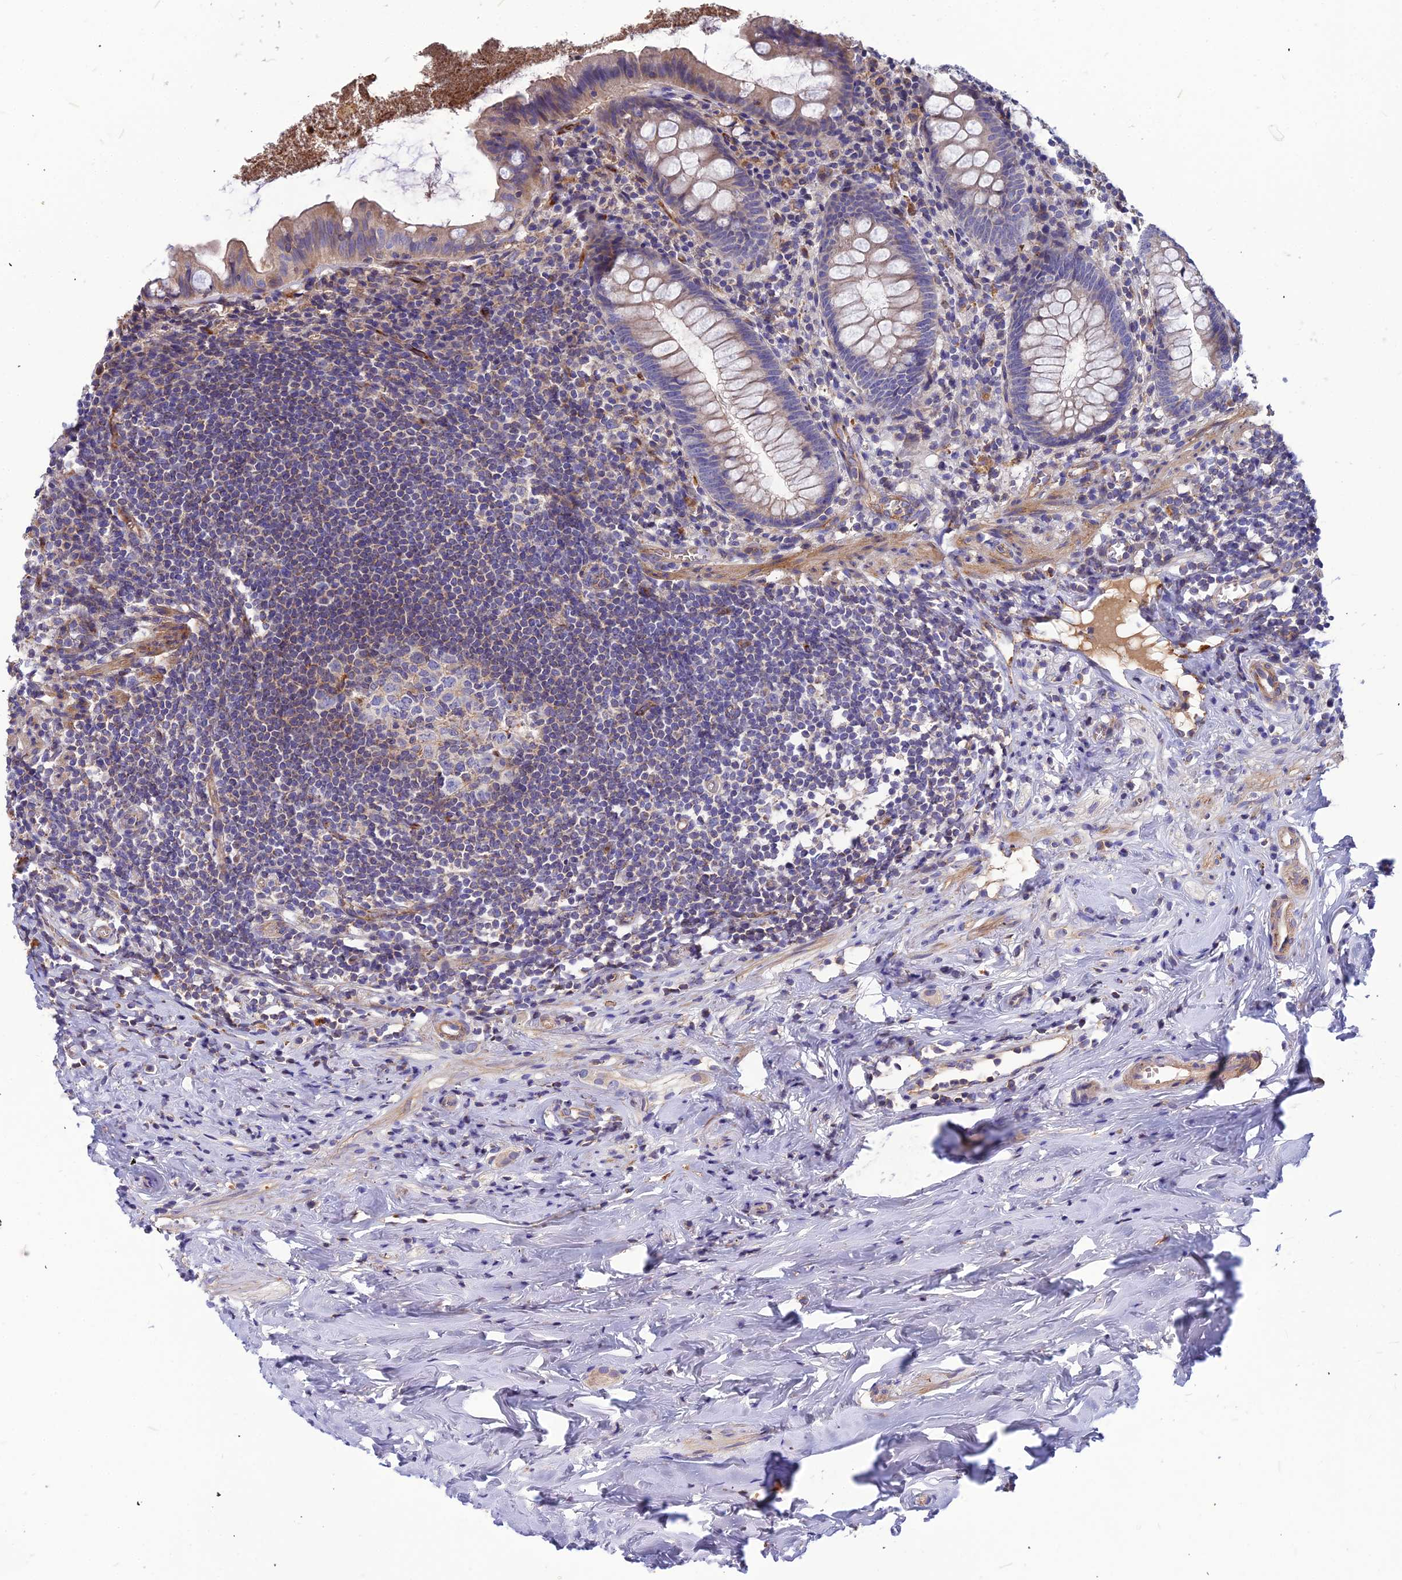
{"staining": {"intensity": "weak", "quantity": "<25%", "location": "cytoplasmic/membranous"}, "tissue": "appendix", "cell_type": "Glandular cells", "image_type": "normal", "snomed": [{"axis": "morphology", "description": "Normal tissue, NOS"}, {"axis": "topography", "description": "Appendix"}], "caption": "This is an IHC micrograph of benign appendix. There is no positivity in glandular cells.", "gene": "ASPHD1", "patient": {"sex": "female", "age": 51}}